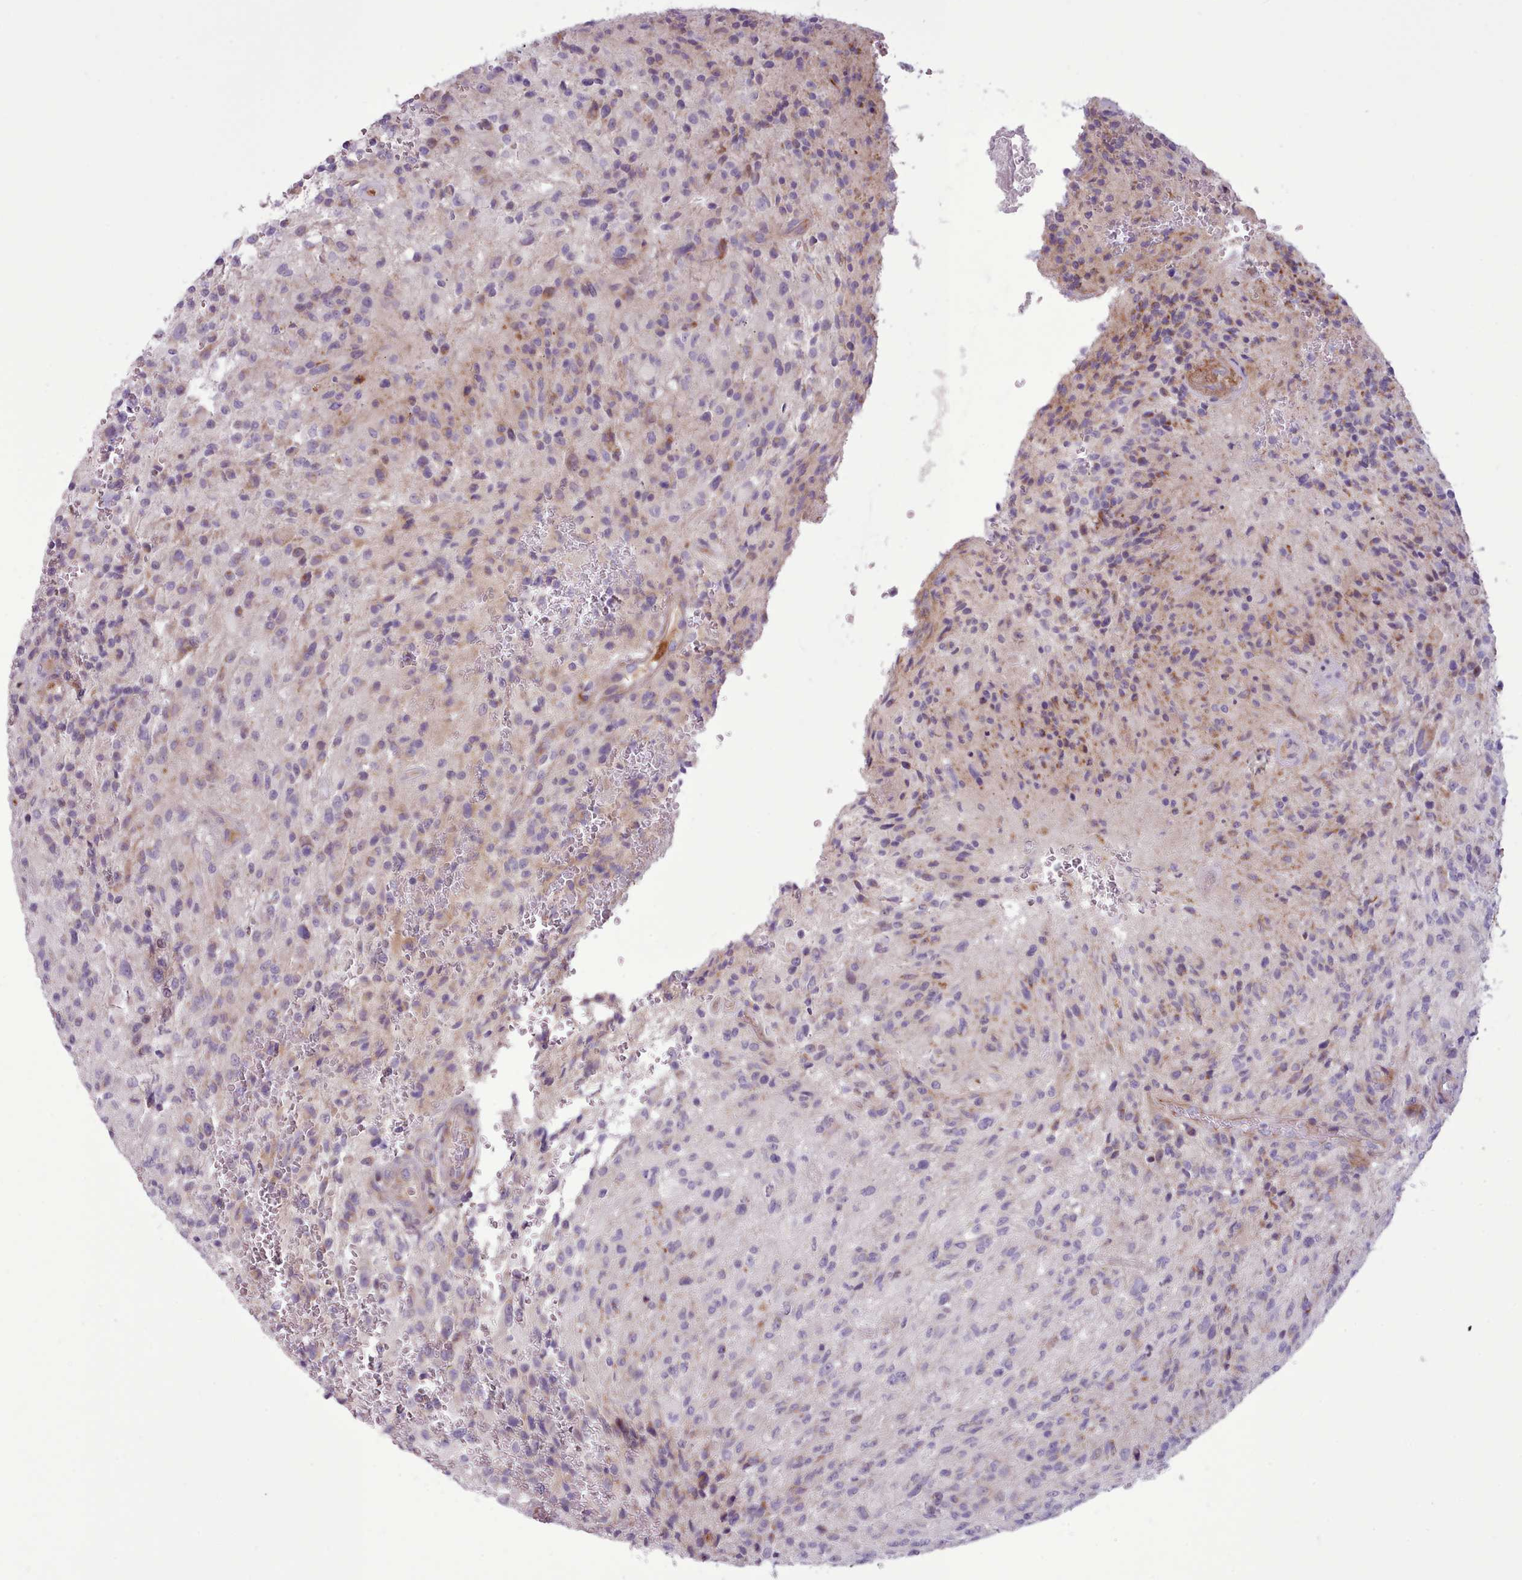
{"staining": {"intensity": "negative", "quantity": "none", "location": "none"}, "tissue": "glioma", "cell_type": "Tumor cells", "image_type": "cancer", "snomed": [{"axis": "morphology", "description": "Normal tissue, NOS"}, {"axis": "morphology", "description": "Glioma, malignant, High grade"}, {"axis": "topography", "description": "Cerebral cortex"}], "caption": "Immunohistochemical staining of glioma shows no significant expression in tumor cells.", "gene": "TENT4B", "patient": {"sex": "male", "age": 56}}